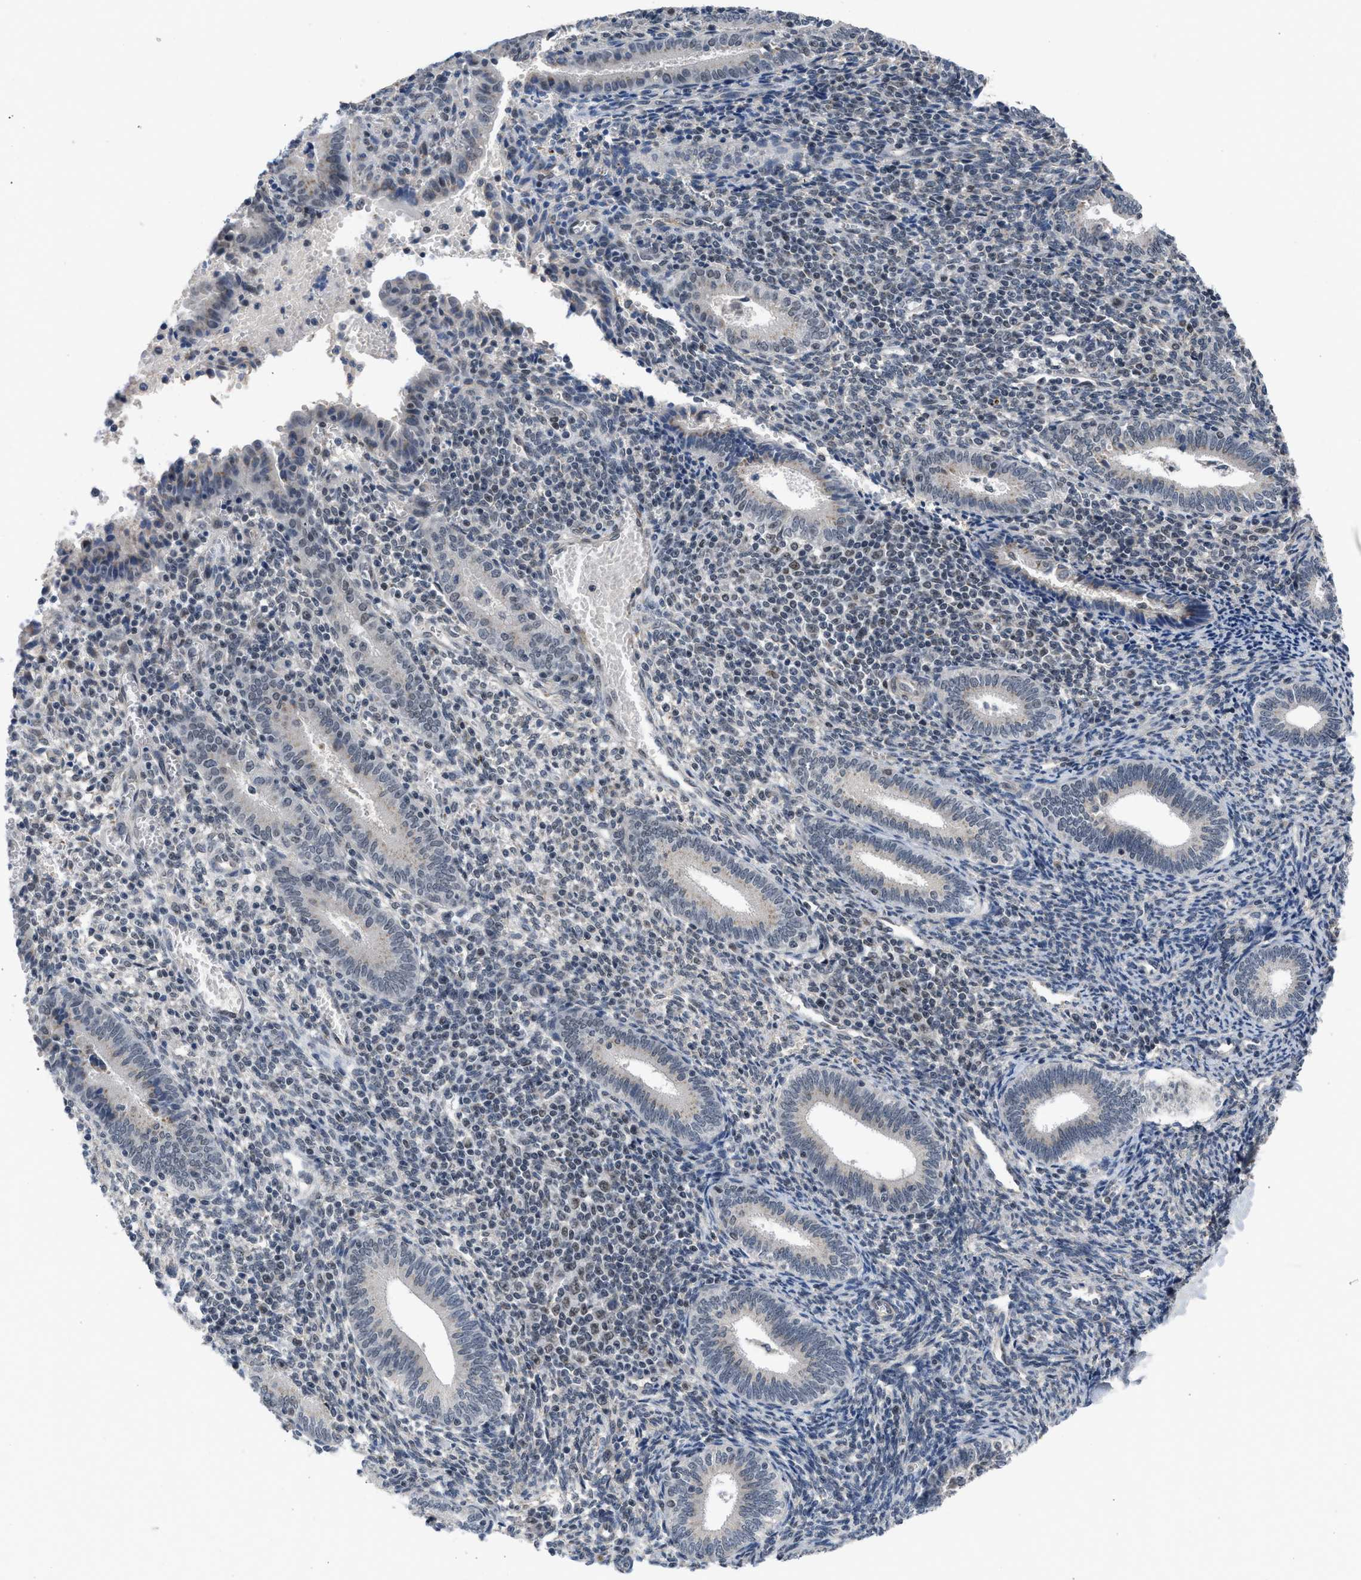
{"staining": {"intensity": "negative", "quantity": "none", "location": "none"}, "tissue": "endometrium", "cell_type": "Cells in endometrial stroma", "image_type": "normal", "snomed": [{"axis": "morphology", "description": "Normal tissue, NOS"}, {"axis": "topography", "description": "Endometrium"}], "caption": "Immunohistochemistry histopathology image of unremarkable endometrium: endometrium stained with DAB displays no significant protein staining in cells in endometrial stroma.", "gene": "TERF2IP", "patient": {"sex": "female", "age": 41}}